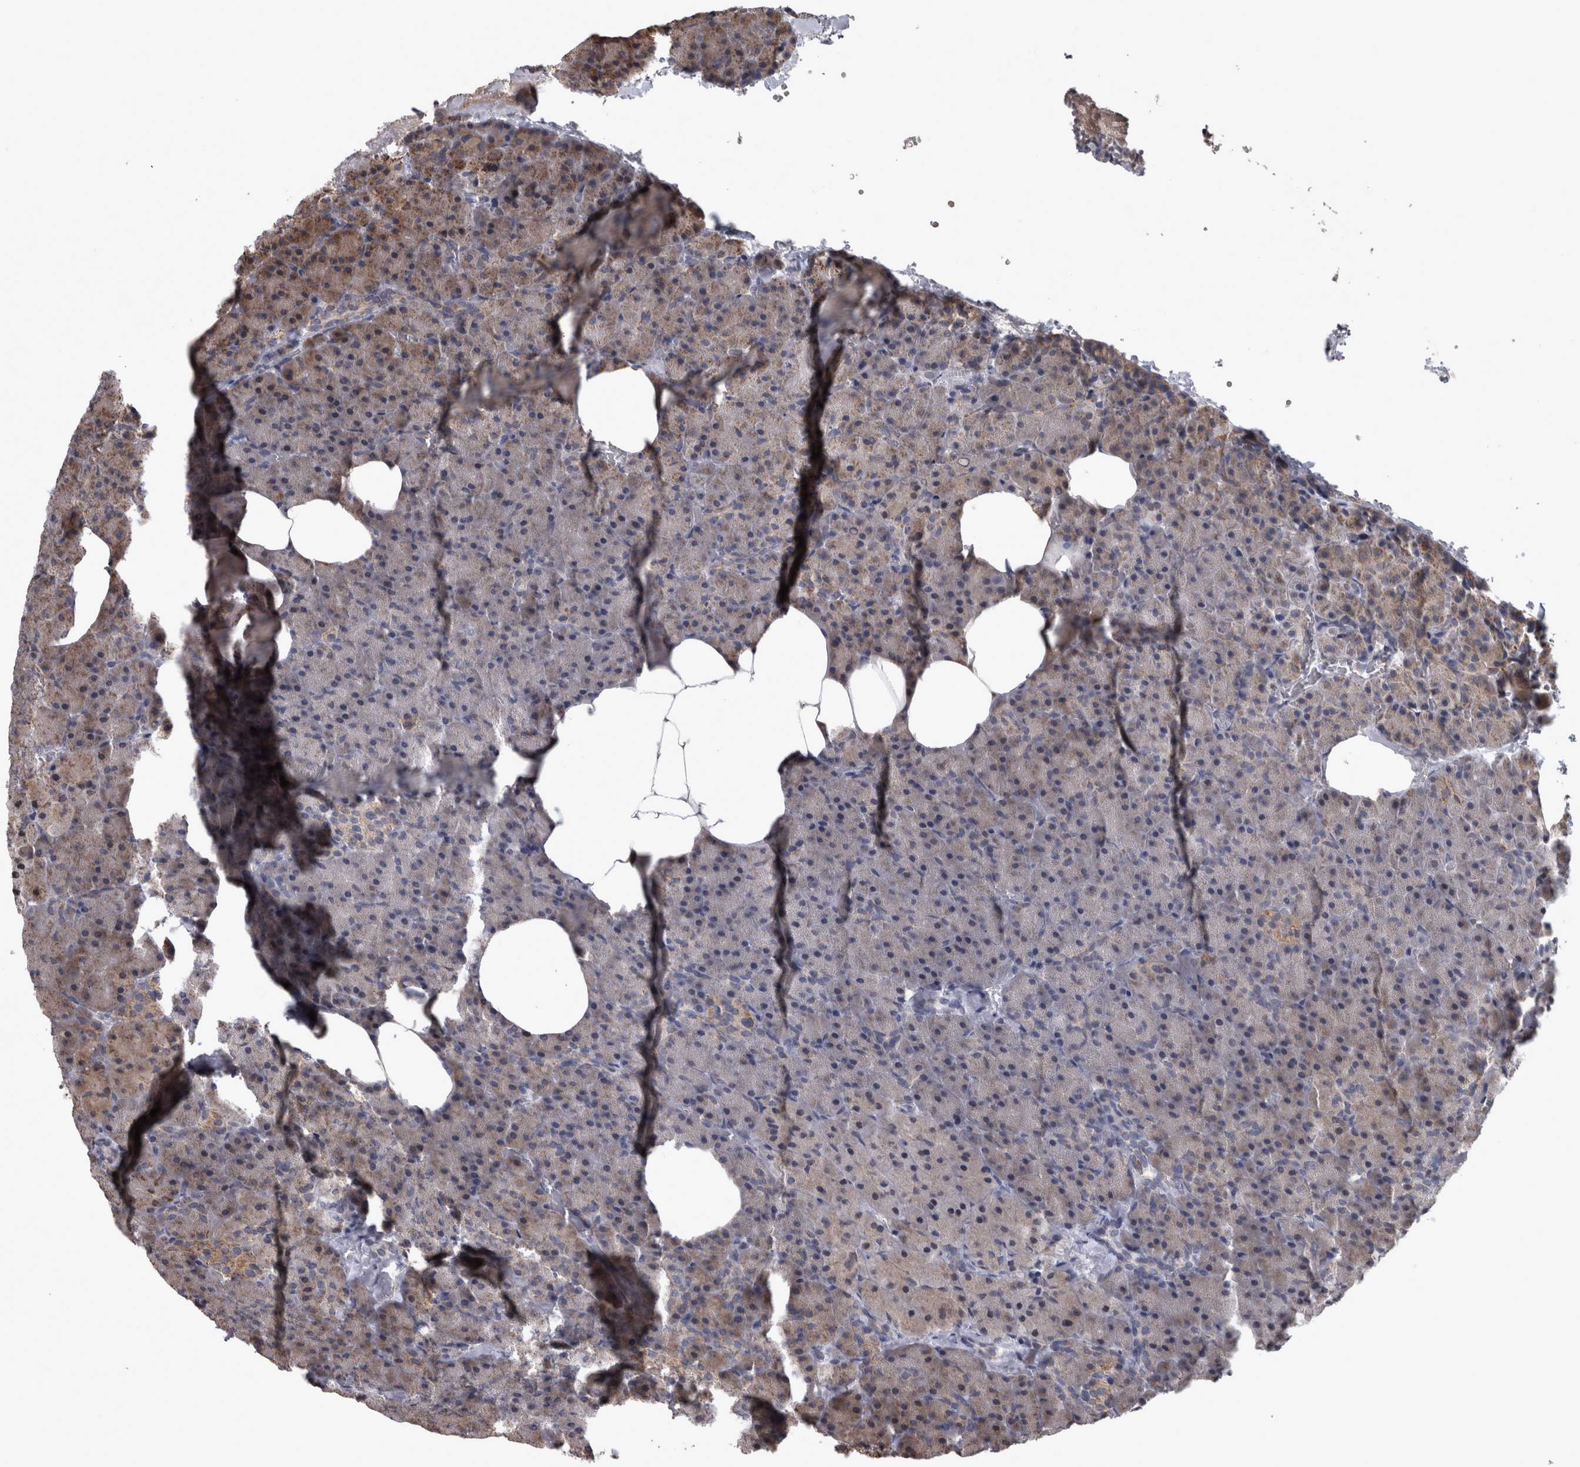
{"staining": {"intensity": "moderate", "quantity": "25%-75%", "location": "cytoplasmic/membranous"}, "tissue": "pancreas", "cell_type": "Exocrine glandular cells", "image_type": "normal", "snomed": [{"axis": "morphology", "description": "Normal tissue, NOS"}, {"axis": "morphology", "description": "Carcinoid, malignant, NOS"}, {"axis": "topography", "description": "Pancreas"}], "caption": "Pancreas stained for a protein exhibits moderate cytoplasmic/membranous positivity in exocrine glandular cells. Nuclei are stained in blue.", "gene": "DBT", "patient": {"sex": "female", "age": 35}}